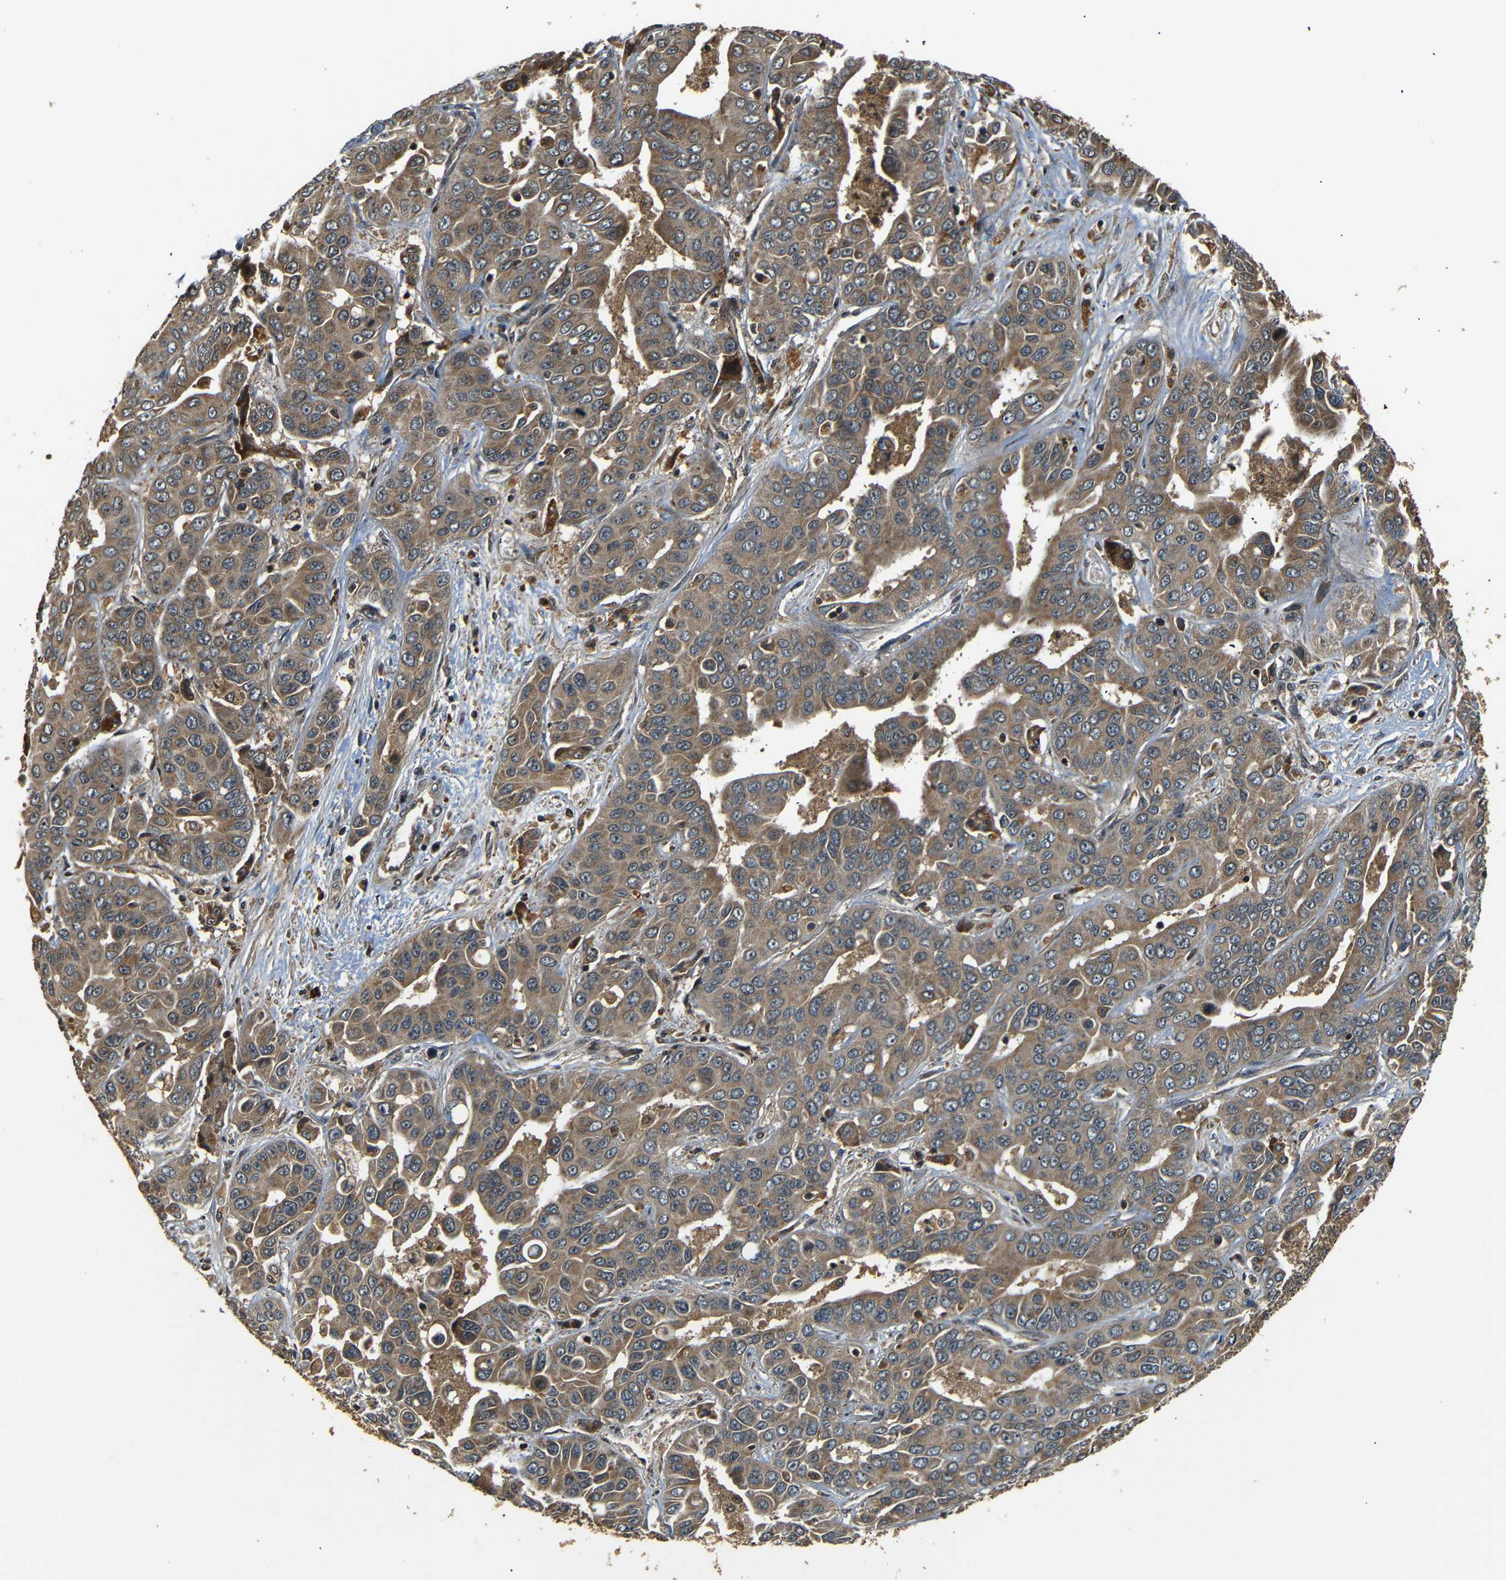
{"staining": {"intensity": "moderate", "quantity": ">75%", "location": "cytoplasmic/membranous"}, "tissue": "liver cancer", "cell_type": "Tumor cells", "image_type": "cancer", "snomed": [{"axis": "morphology", "description": "Cholangiocarcinoma"}, {"axis": "topography", "description": "Liver"}], "caption": "Tumor cells display medium levels of moderate cytoplasmic/membranous positivity in approximately >75% of cells in human liver cancer (cholangiocarcinoma).", "gene": "TANK", "patient": {"sex": "female", "age": 52}}